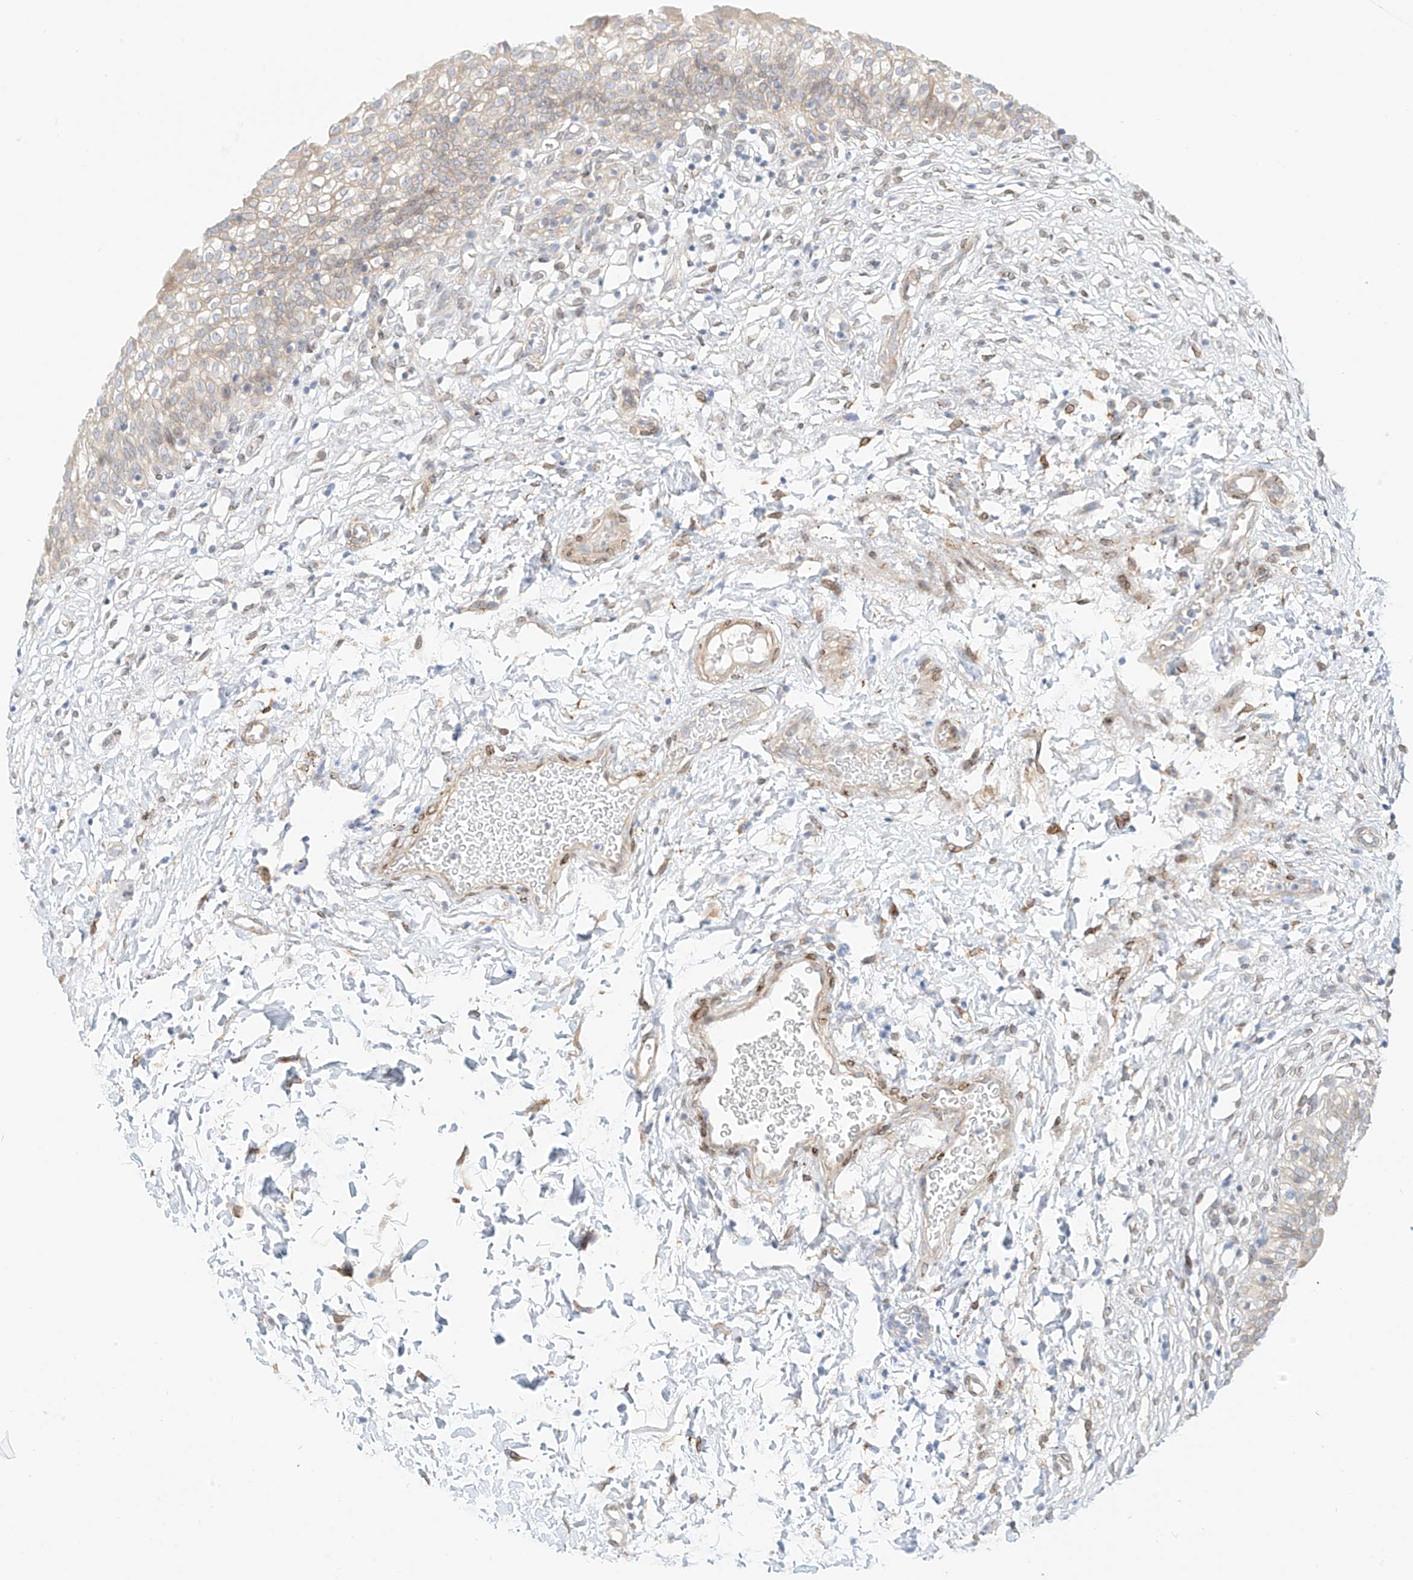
{"staining": {"intensity": "moderate", "quantity": "25%-75%", "location": "cytoplasmic/membranous"}, "tissue": "urinary bladder", "cell_type": "Urothelial cells", "image_type": "normal", "snomed": [{"axis": "morphology", "description": "Normal tissue, NOS"}, {"axis": "topography", "description": "Urinary bladder"}], "caption": "An IHC histopathology image of normal tissue is shown. Protein staining in brown shows moderate cytoplasmic/membranous positivity in urinary bladder within urothelial cells. The protein is stained brown, and the nuclei are stained in blue (DAB (3,3'-diaminobenzidine) IHC with brightfield microscopy, high magnification).", "gene": "PCYOX1", "patient": {"sex": "male", "age": 55}}